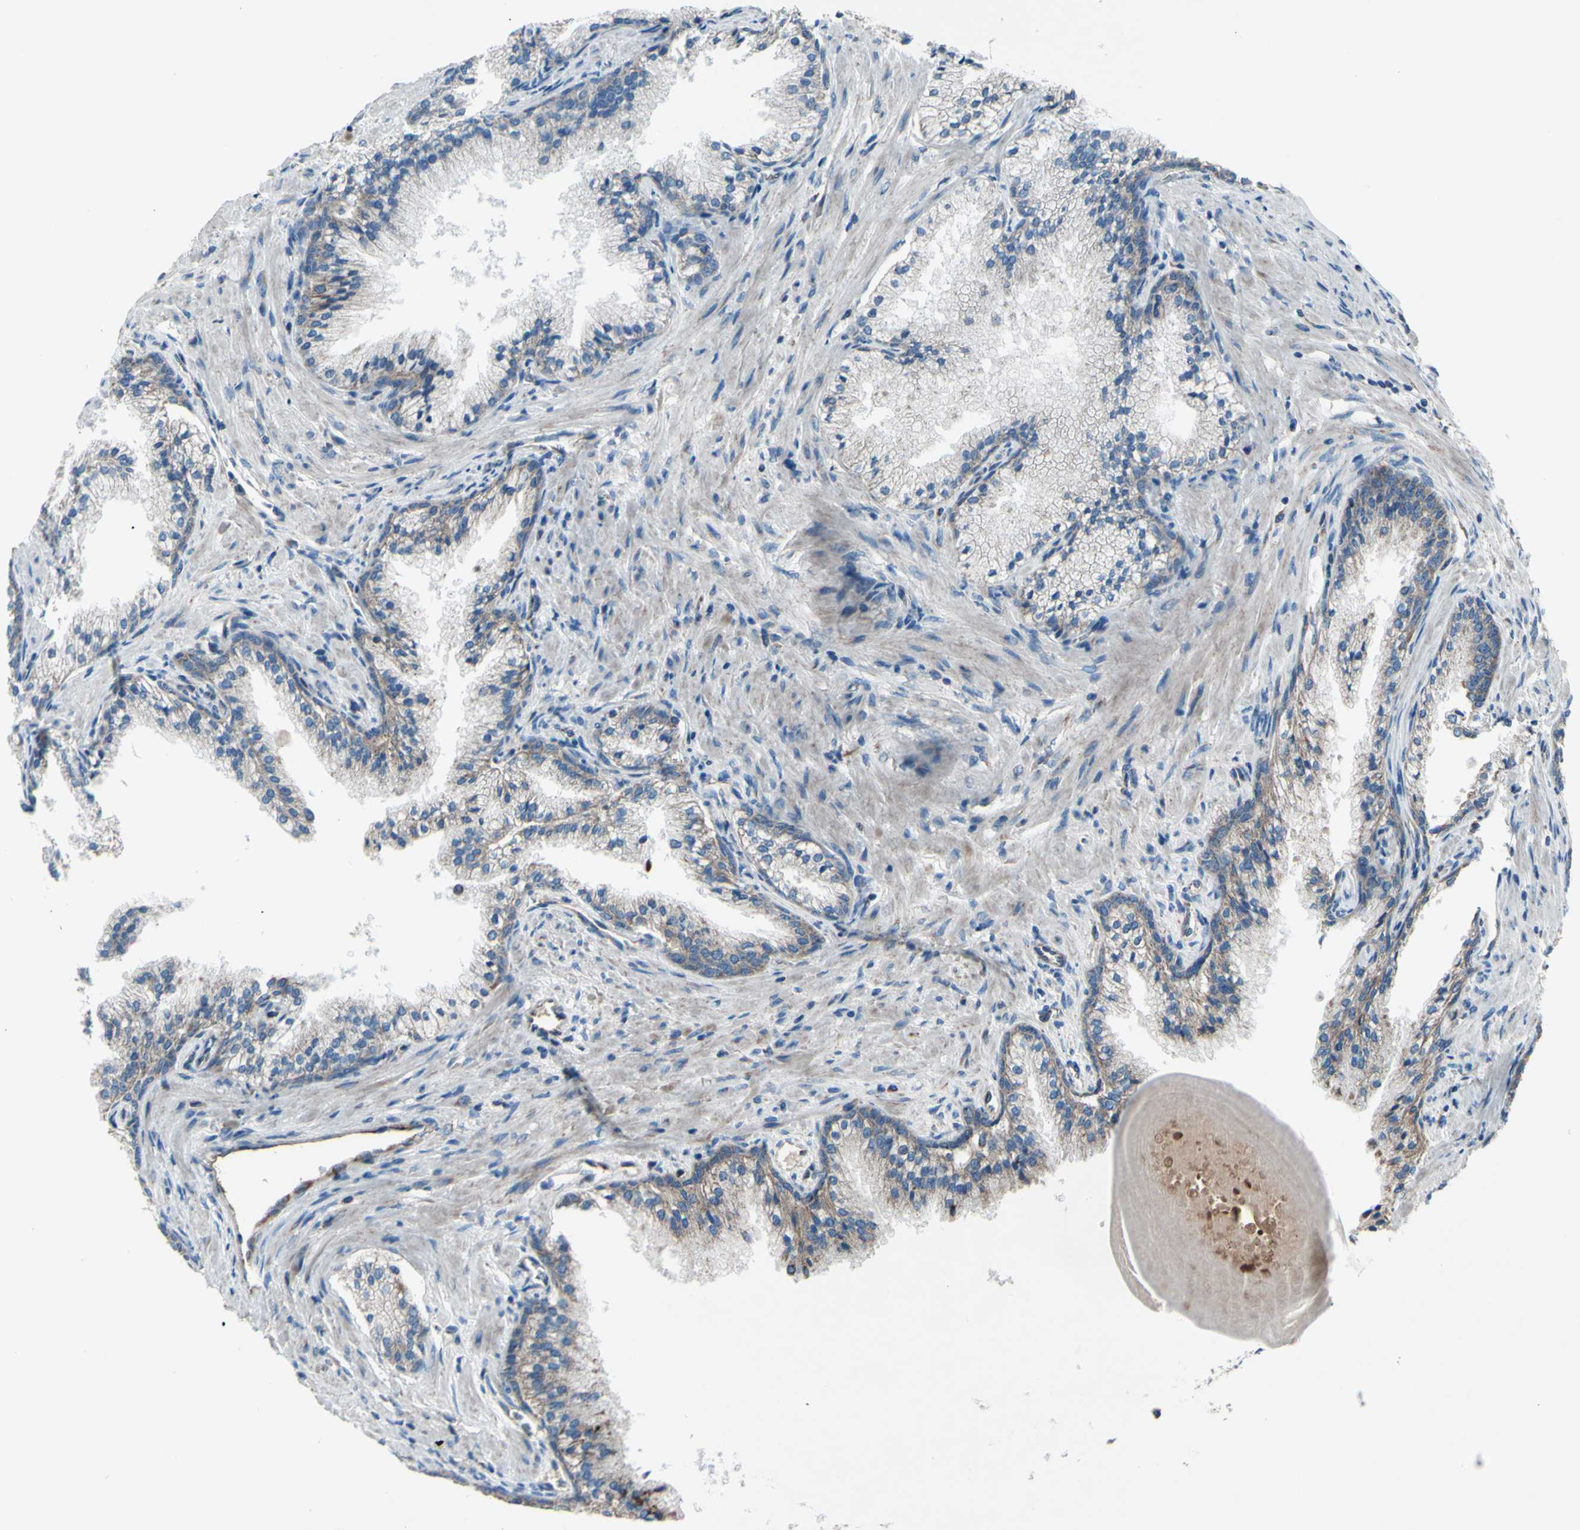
{"staining": {"intensity": "weak", "quantity": "25%-75%", "location": "cytoplasmic/membranous"}, "tissue": "prostate cancer", "cell_type": "Tumor cells", "image_type": "cancer", "snomed": [{"axis": "morphology", "description": "Adenocarcinoma, High grade"}, {"axis": "topography", "description": "Prostate"}], "caption": "Weak cytoplasmic/membranous expression is identified in approximately 25%-75% of tumor cells in prostate cancer (high-grade adenocarcinoma).", "gene": "EMC7", "patient": {"sex": "male", "age": 58}}